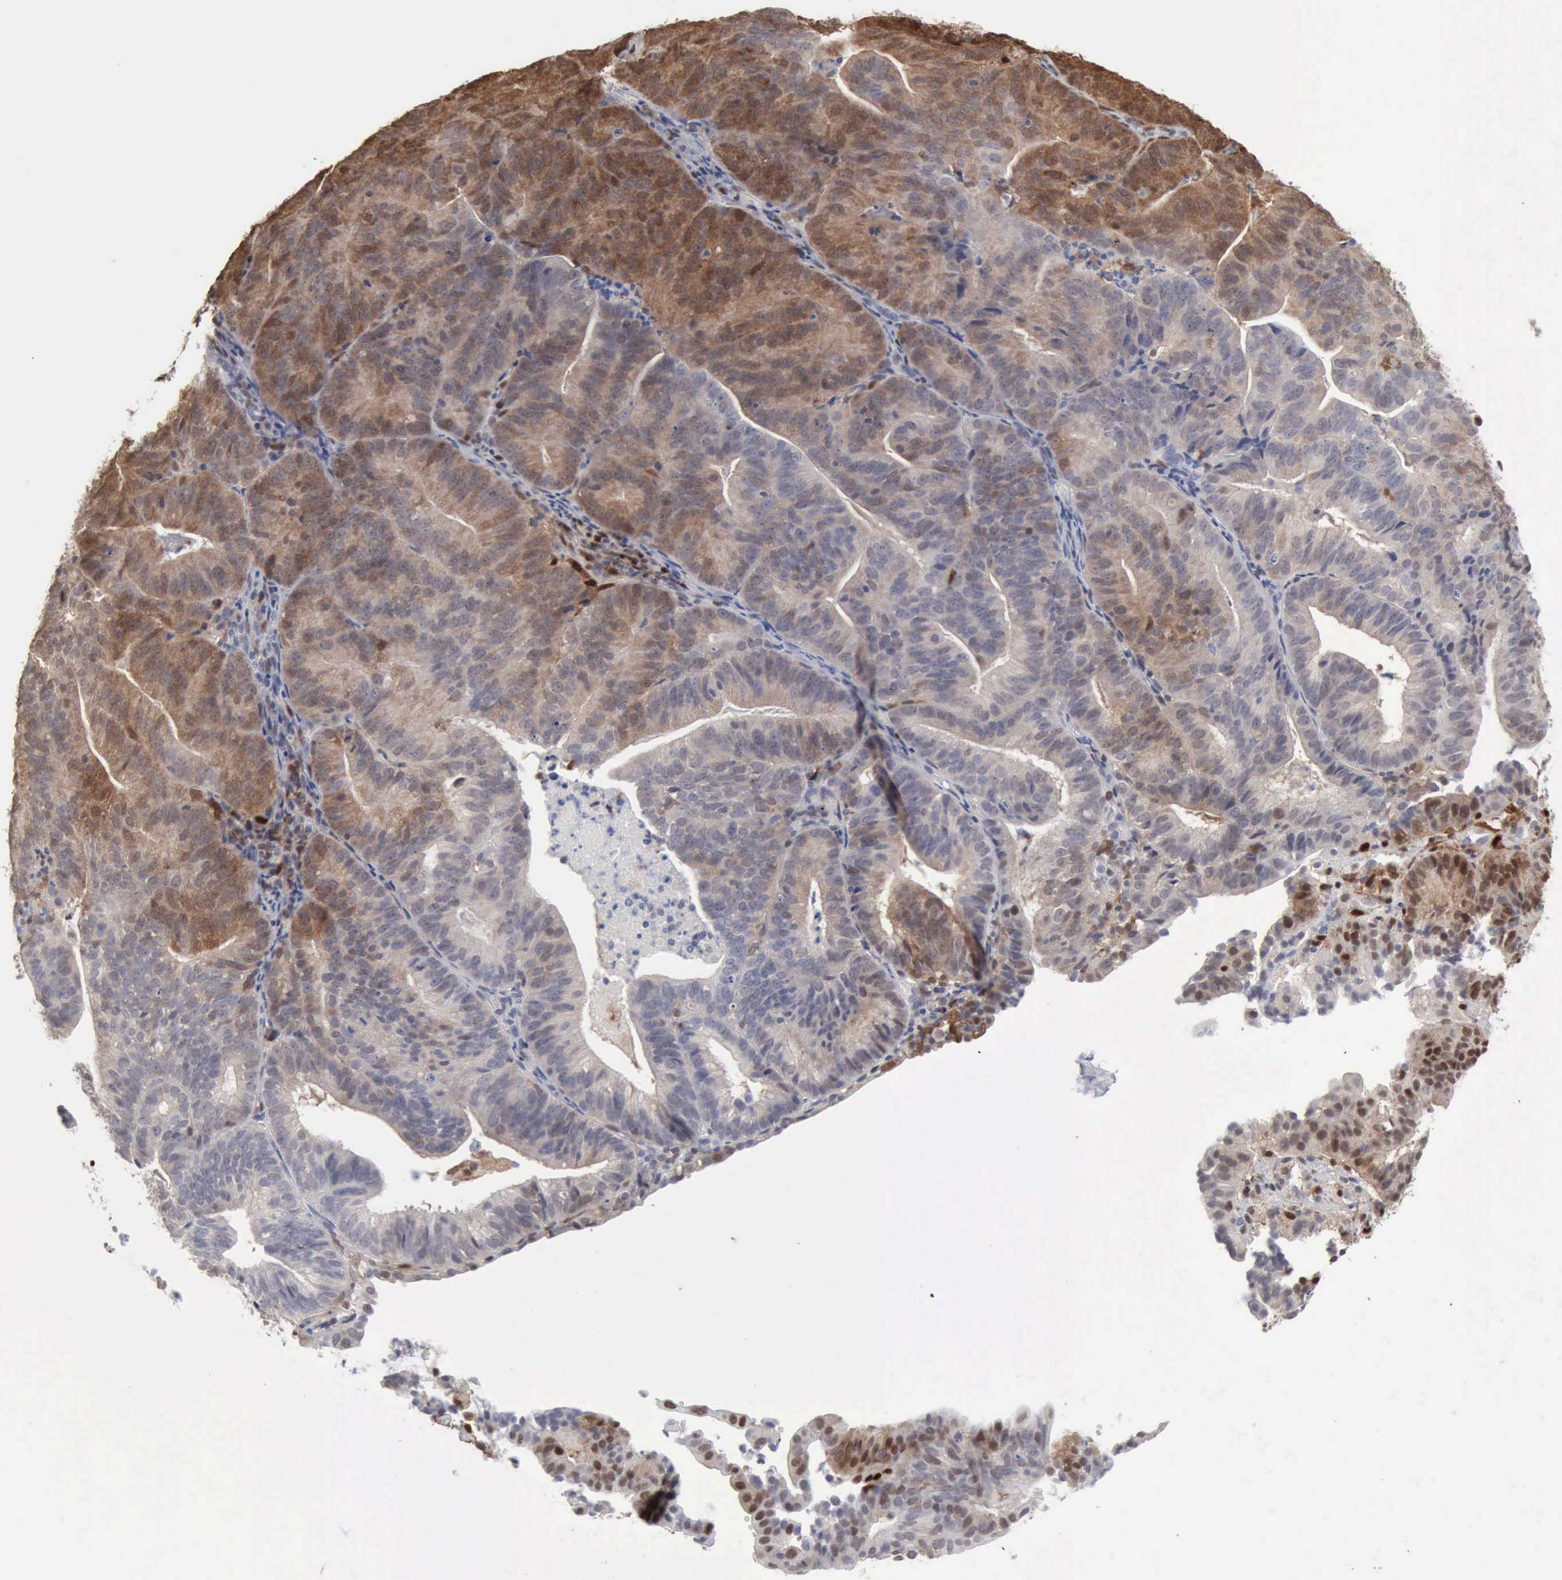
{"staining": {"intensity": "moderate", "quantity": "25%-75%", "location": "cytoplasmic/membranous,nuclear"}, "tissue": "cervical cancer", "cell_type": "Tumor cells", "image_type": "cancer", "snomed": [{"axis": "morphology", "description": "Adenocarcinoma, NOS"}, {"axis": "topography", "description": "Cervix"}], "caption": "Cervical adenocarcinoma stained for a protein reveals moderate cytoplasmic/membranous and nuclear positivity in tumor cells.", "gene": "STAT1", "patient": {"sex": "female", "age": 60}}